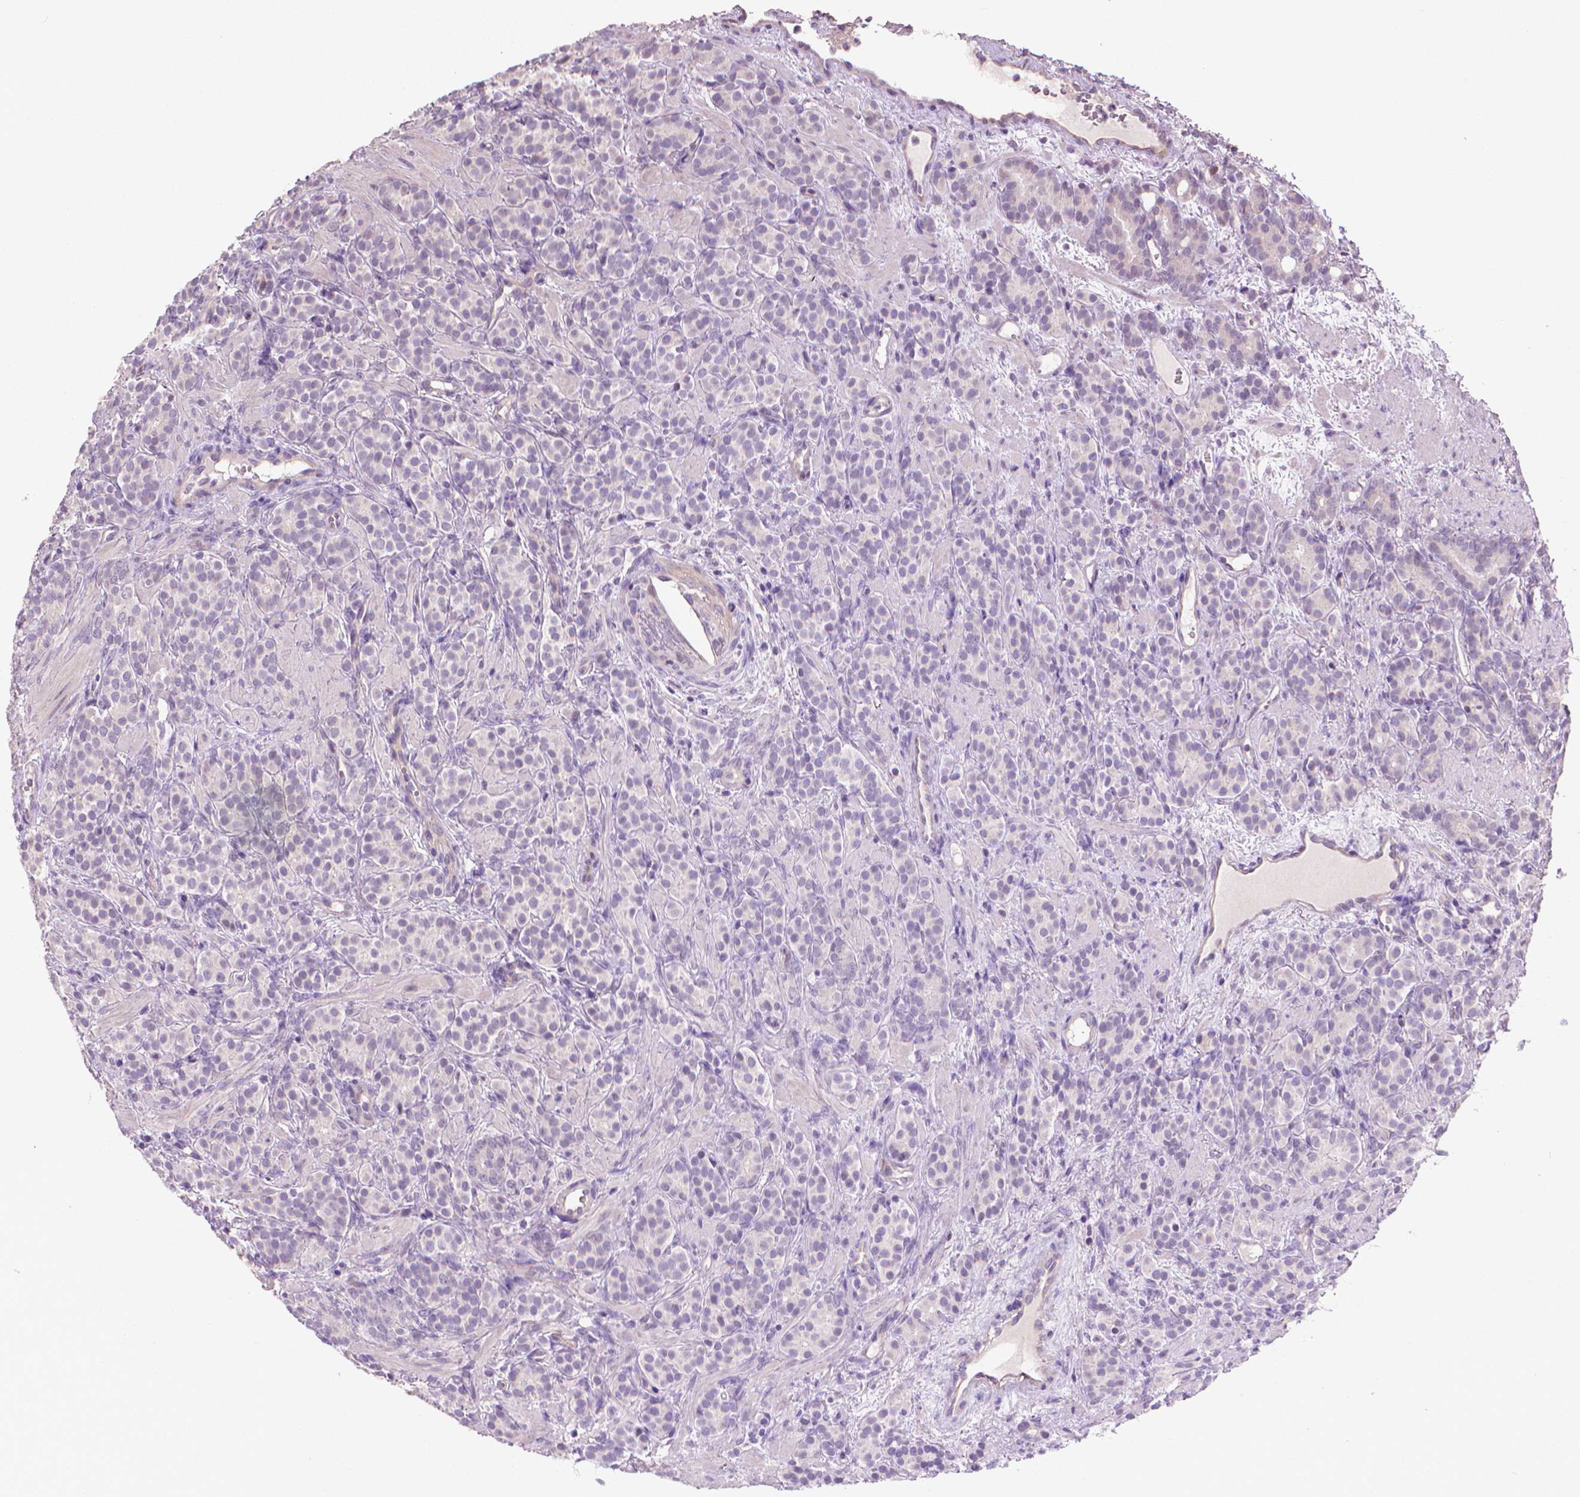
{"staining": {"intensity": "negative", "quantity": "none", "location": "none"}, "tissue": "prostate cancer", "cell_type": "Tumor cells", "image_type": "cancer", "snomed": [{"axis": "morphology", "description": "Adenocarcinoma, High grade"}, {"axis": "topography", "description": "Prostate"}], "caption": "Immunohistochemical staining of prostate cancer (adenocarcinoma (high-grade)) exhibits no significant expression in tumor cells. (DAB immunohistochemistry, high magnification).", "gene": "CLXN", "patient": {"sex": "male", "age": 84}}